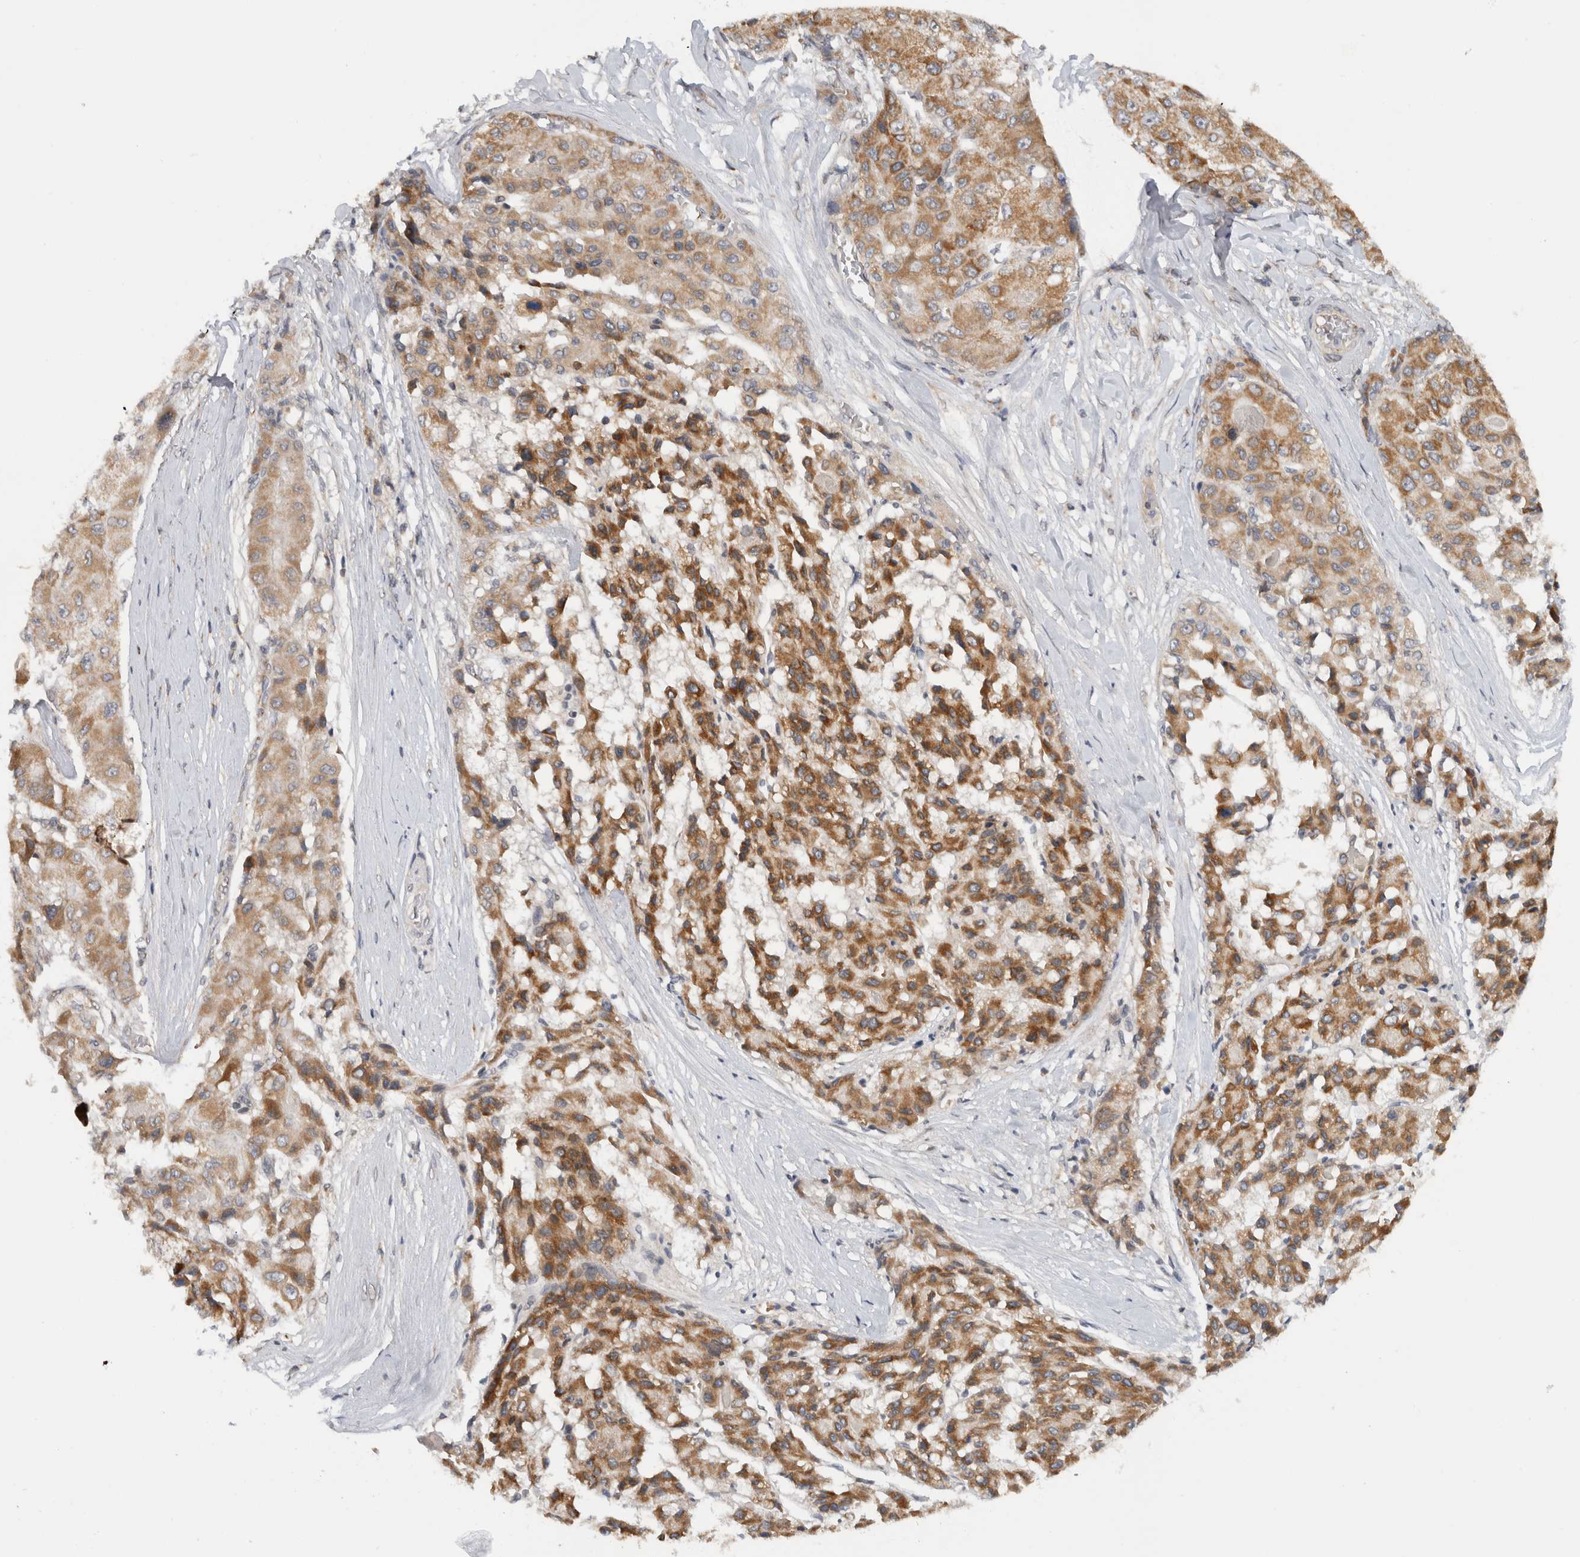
{"staining": {"intensity": "moderate", "quantity": ">75%", "location": "cytoplasmic/membranous"}, "tissue": "liver cancer", "cell_type": "Tumor cells", "image_type": "cancer", "snomed": [{"axis": "morphology", "description": "Carcinoma, Hepatocellular, NOS"}, {"axis": "topography", "description": "Liver"}], "caption": "Immunohistochemistry (IHC) staining of liver hepatocellular carcinoma, which reveals medium levels of moderate cytoplasmic/membranous expression in about >75% of tumor cells indicating moderate cytoplasmic/membranous protein expression. The staining was performed using DAB (3,3'-diaminobenzidine) (brown) for protein detection and nuclei were counterstained in hematoxylin (blue).", "gene": "CMC2", "patient": {"sex": "male", "age": 80}}